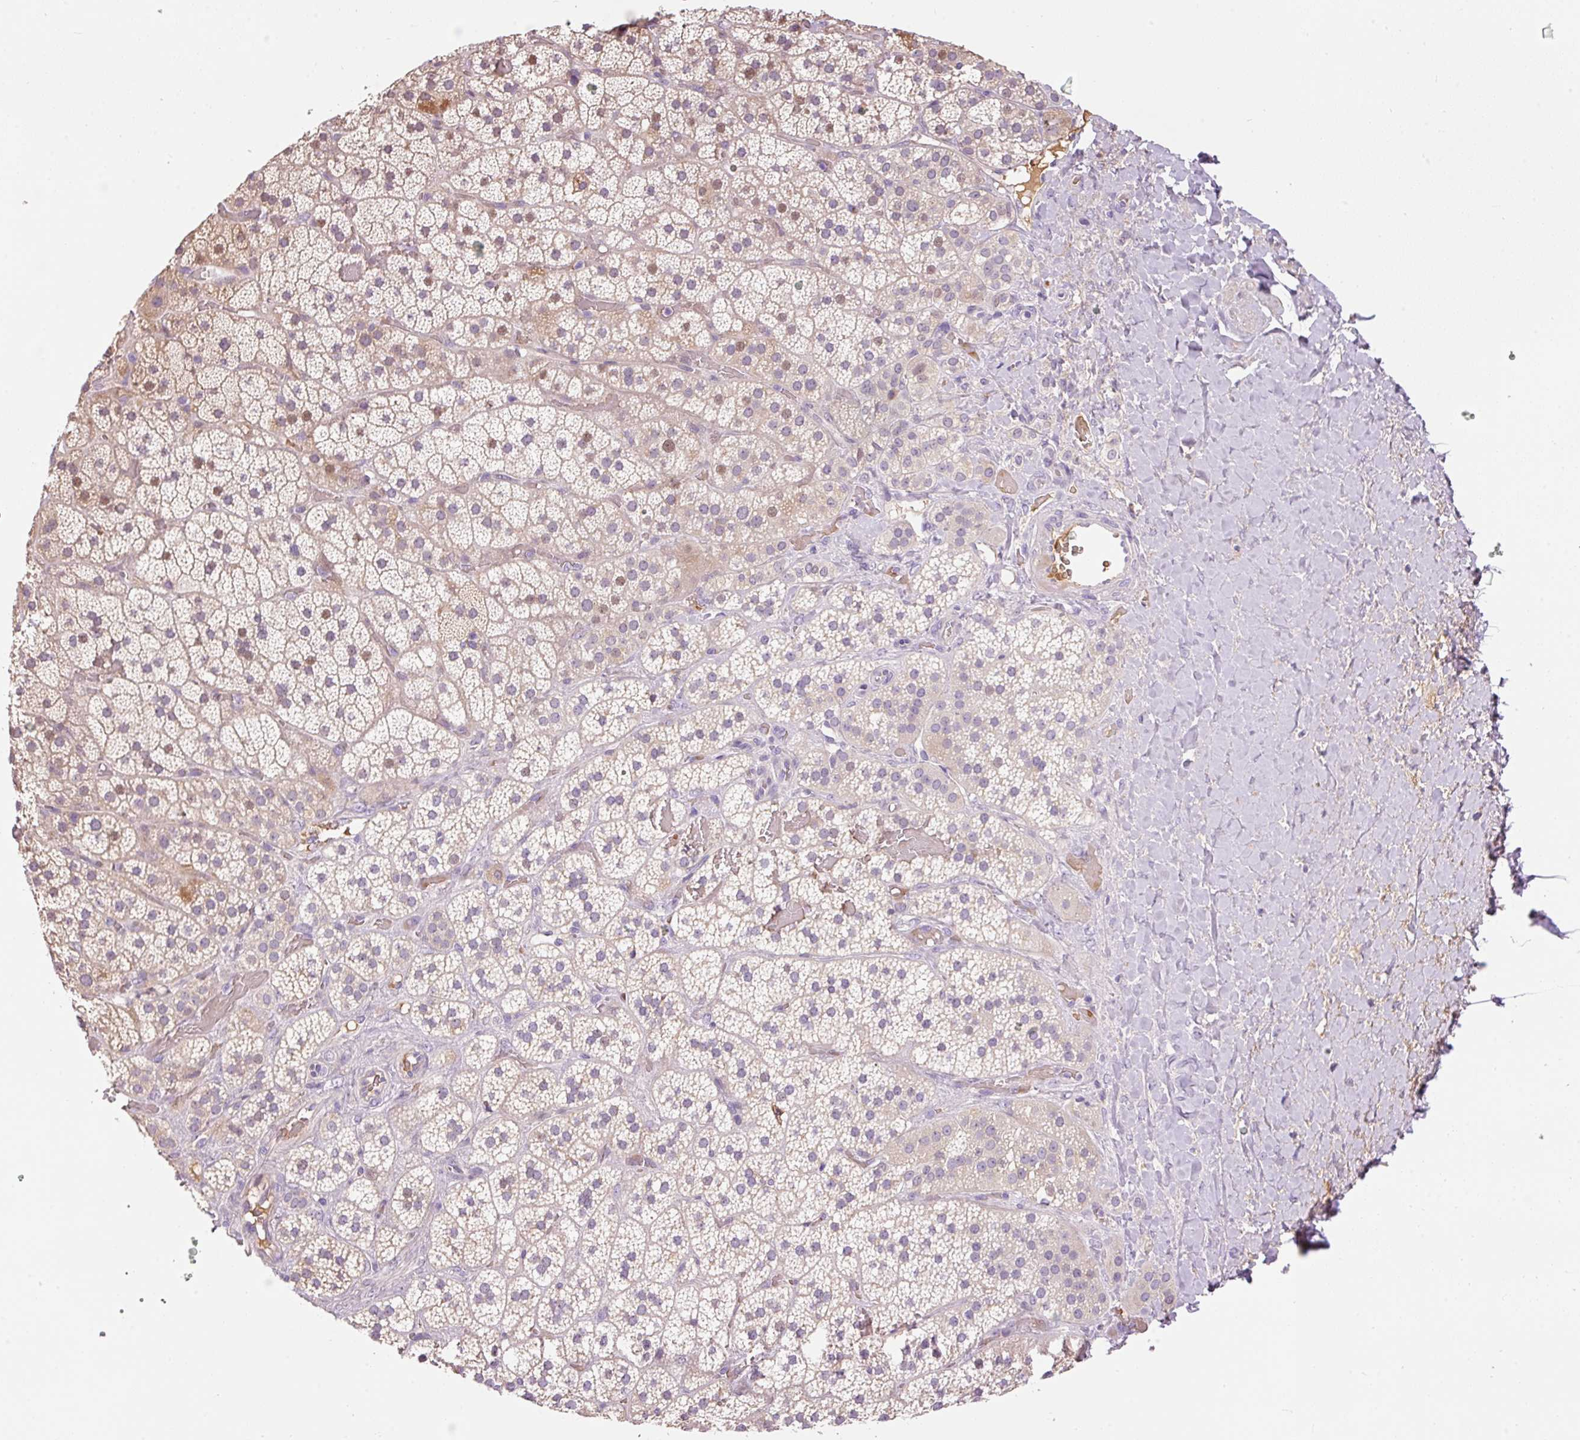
{"staining": {"intensity": "moderate", "quantity": "<25%", "location": "cytoplasmic/membranous,nuclear"}, "tissue": "adrenal gland", "cell_type": "Glandular cells", "image_type": "normal", "snomed": [{"axis": "morphology", "description": "Normal tissue, NOS"}, {"axis": "topography", "description": "Adrenal gland"}], "caption": "The histopathology image demonstrates staining of normal adrenal gland, revealing moderate cytoplasmic/membranous,nuclear protein staining (brown color) within glandular cells.", "gene": "CMTM8", "patient": {"sex": "male", "age": 57}}